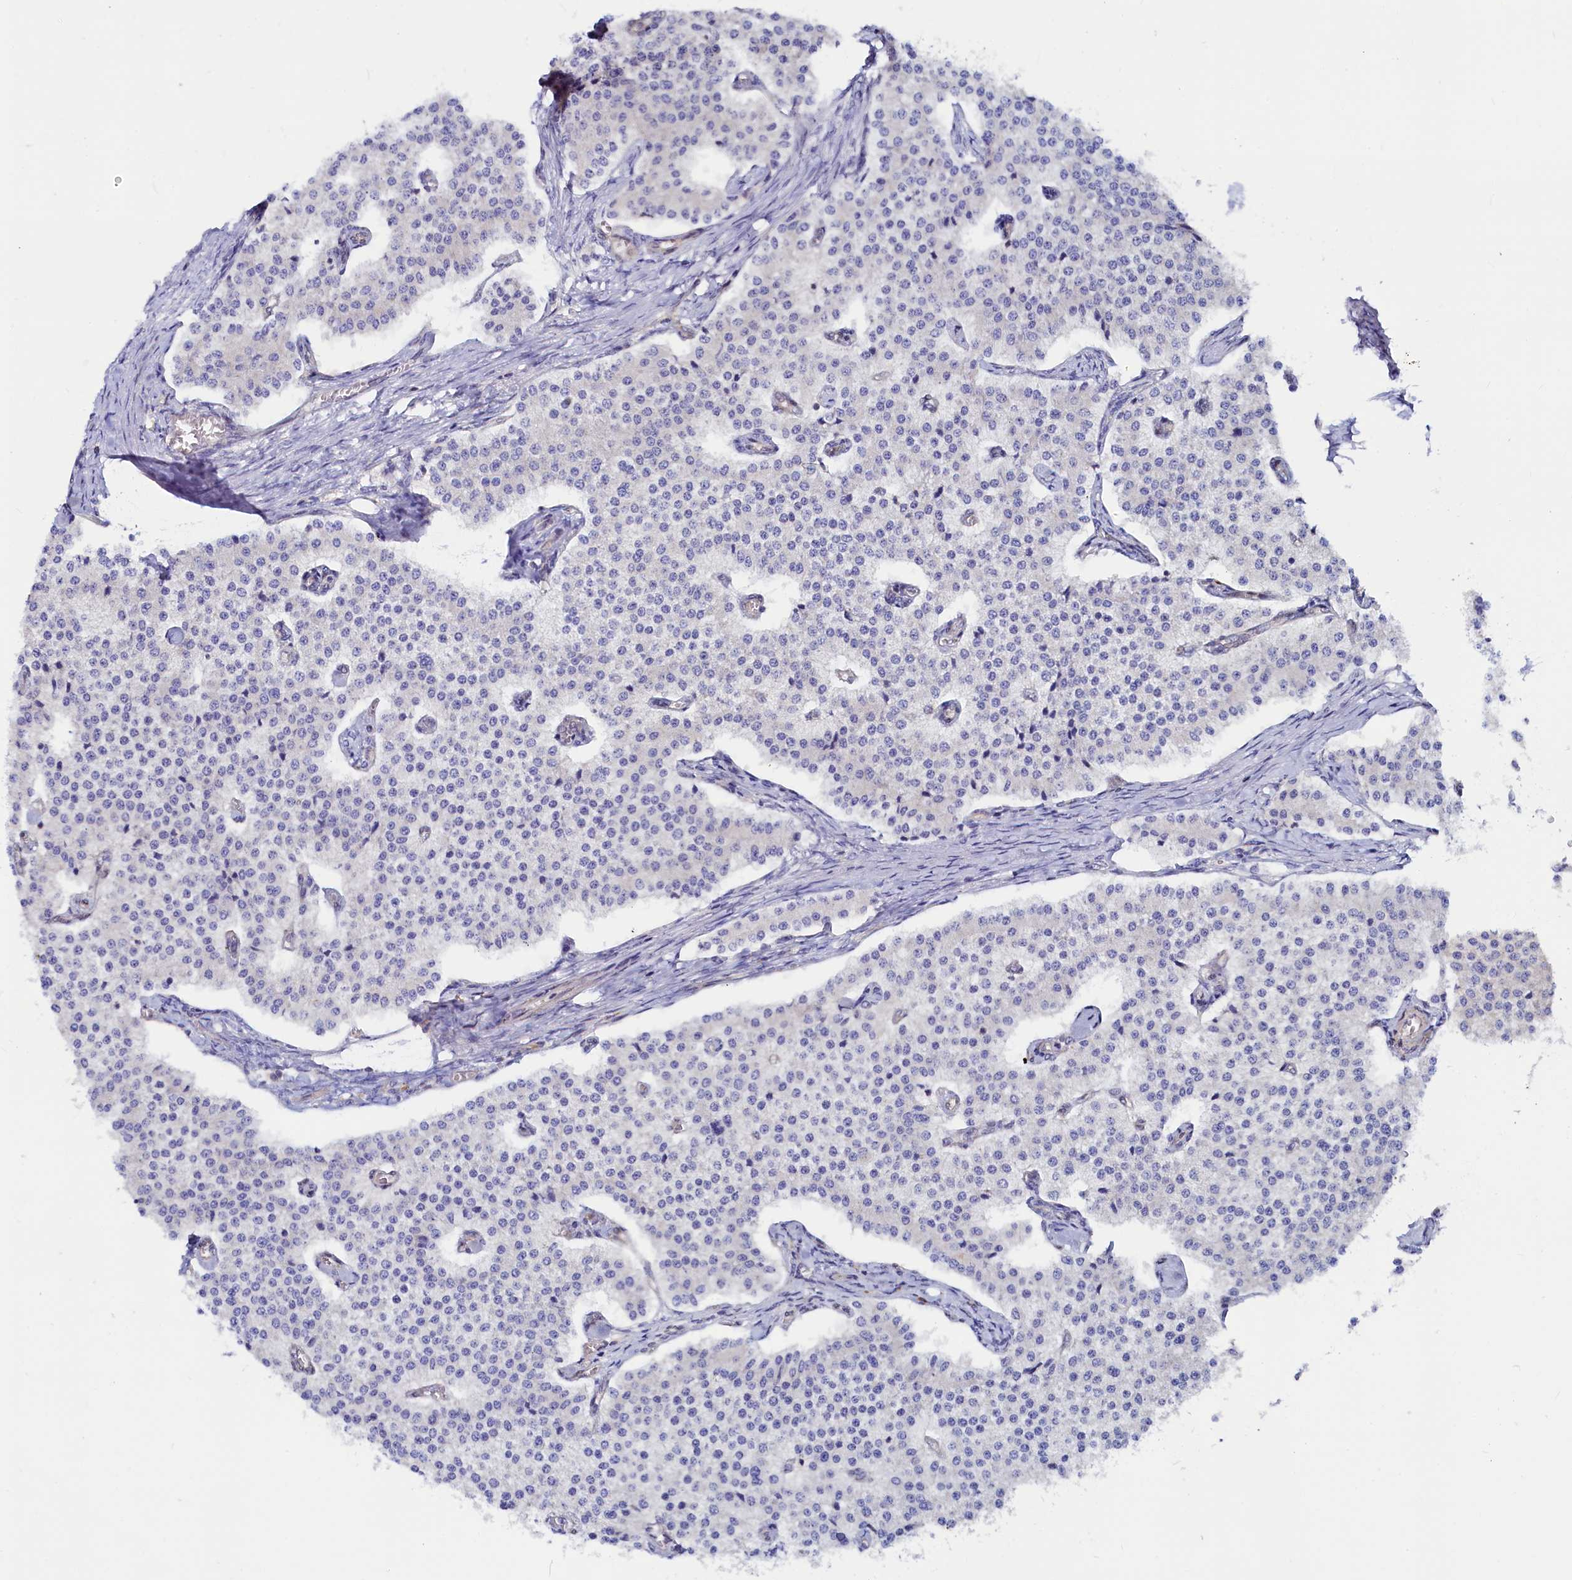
{"staining": {"intensity": "negative", "quantity": "none", "location": "none"}, "tissue": "carcinoid", "cell_type": "Tumor cells", "image_type": "cancer", "snomed": [{"axis": "morphology", "description": "Carcinoid, malignant, NOS"}, {"axis": "topography", "description": "Colon"}], "caption": "This image is of malignant carcinoid stained with immunohistochemistry to label a protein in brown with the nuclei are counter-stained blue. There is no positivity in tumor cells. (Stains: DAB (3,3'-diaminobenzidine) immunohistochemistry (IHC) with hematoxylin counter stain, Microscopy: brightfield microscopy at high magnification).", "gene": "ASTE1", "patient": {"sex": "female", "age": 52}}